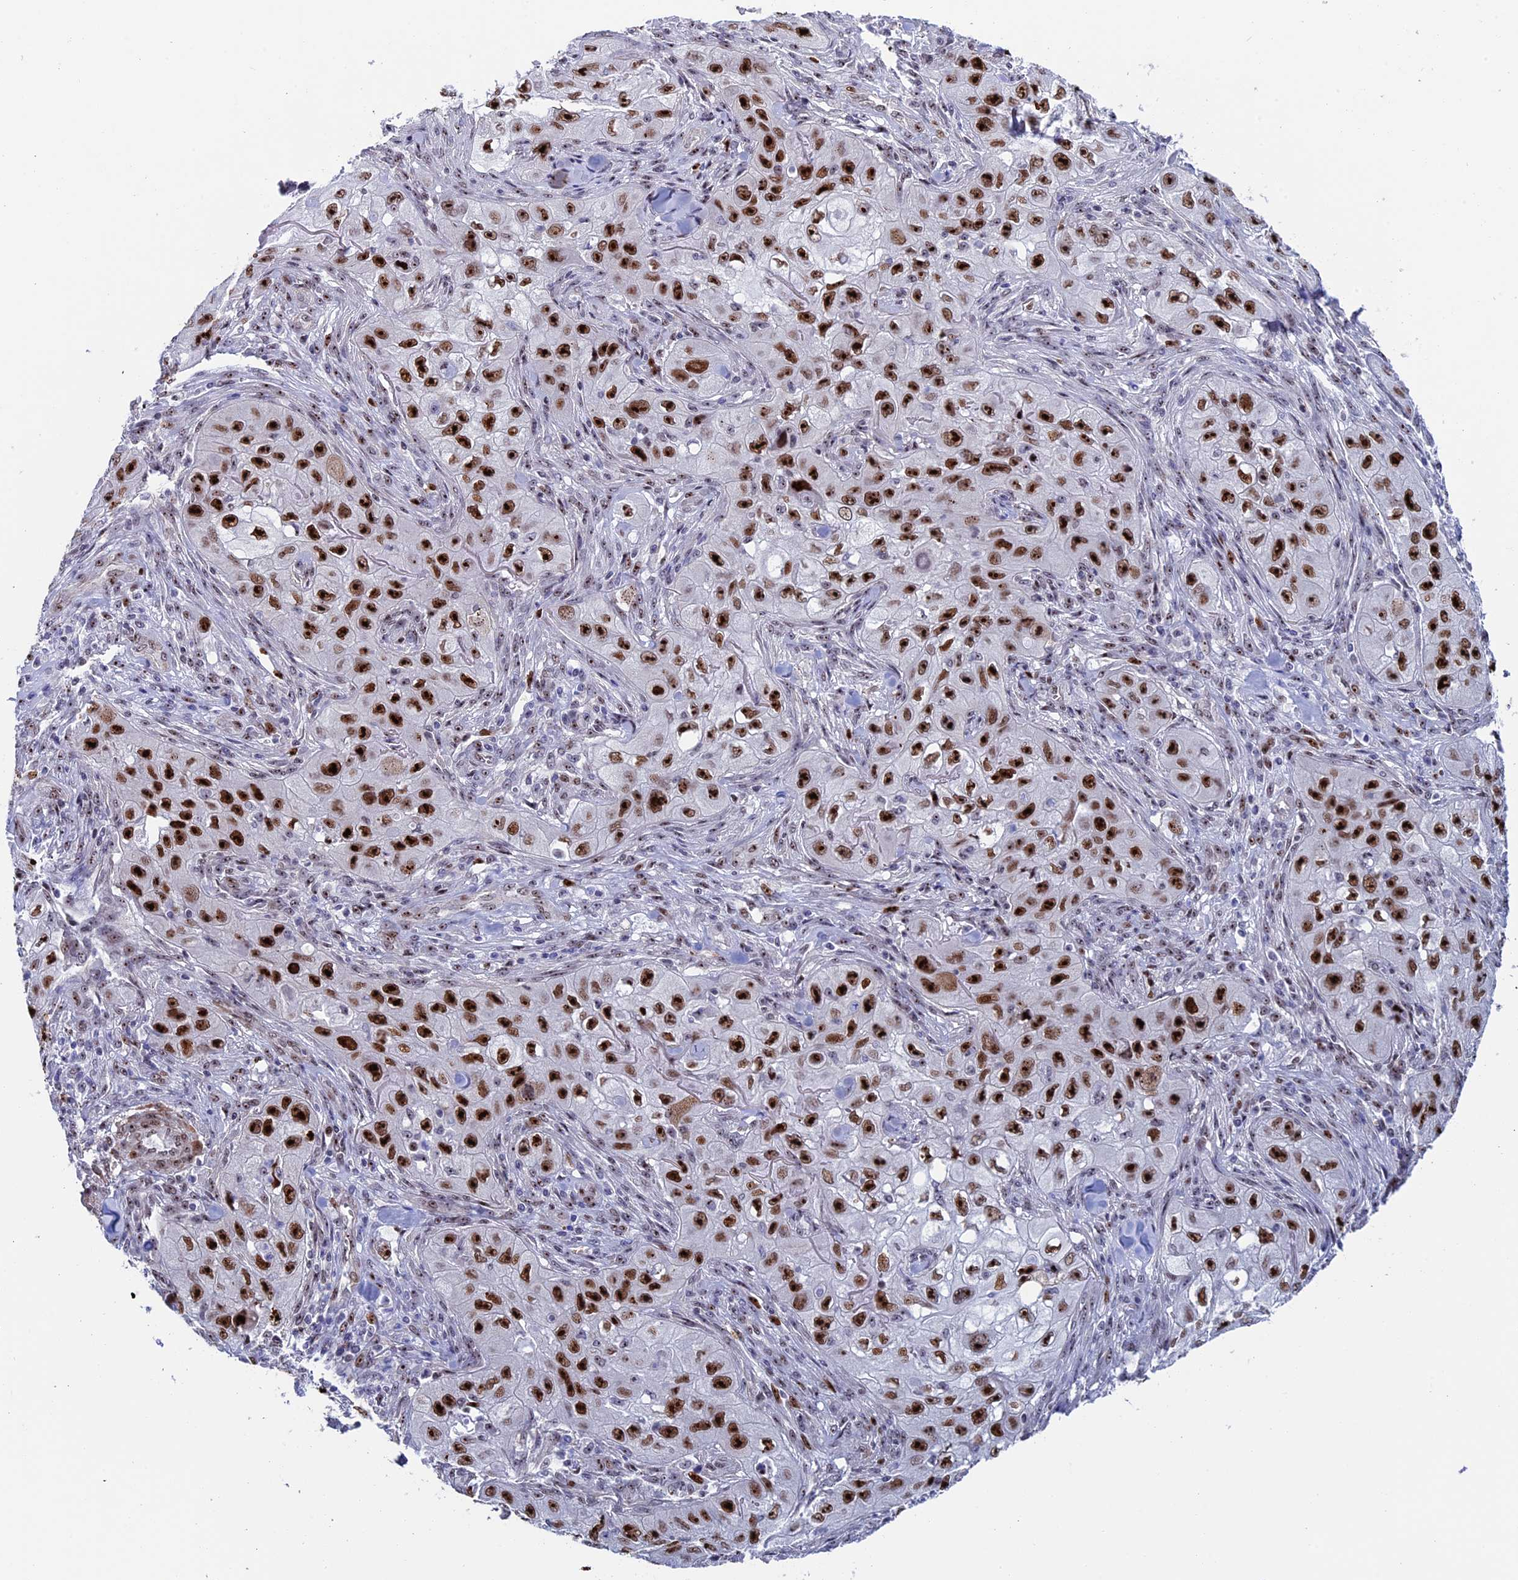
{"staining": {"intensity": "strong", "quantity": ">75%", "location": "nuclear"}, "tissue": "skin cancer", "cell_type": "Tumor cells", "image_type": "cancer", "snomed": [{"axis": "morphology", "description": "Squamous cell carcinoma, NOS"}, {"axis": "topography", "description": "Skin"}, {"axis": "topography", "description": "Subcutis"}], "caption": "High-power microscopy captured an immunohistochemistry (IHC) photomicrograph of skin cancer (squamous cell carcinoma), revealing strong nuclear positivity in about >75% of tumor cells.", "gene": "CCDC86", "patient": {"sex": "male", "age": 73}}